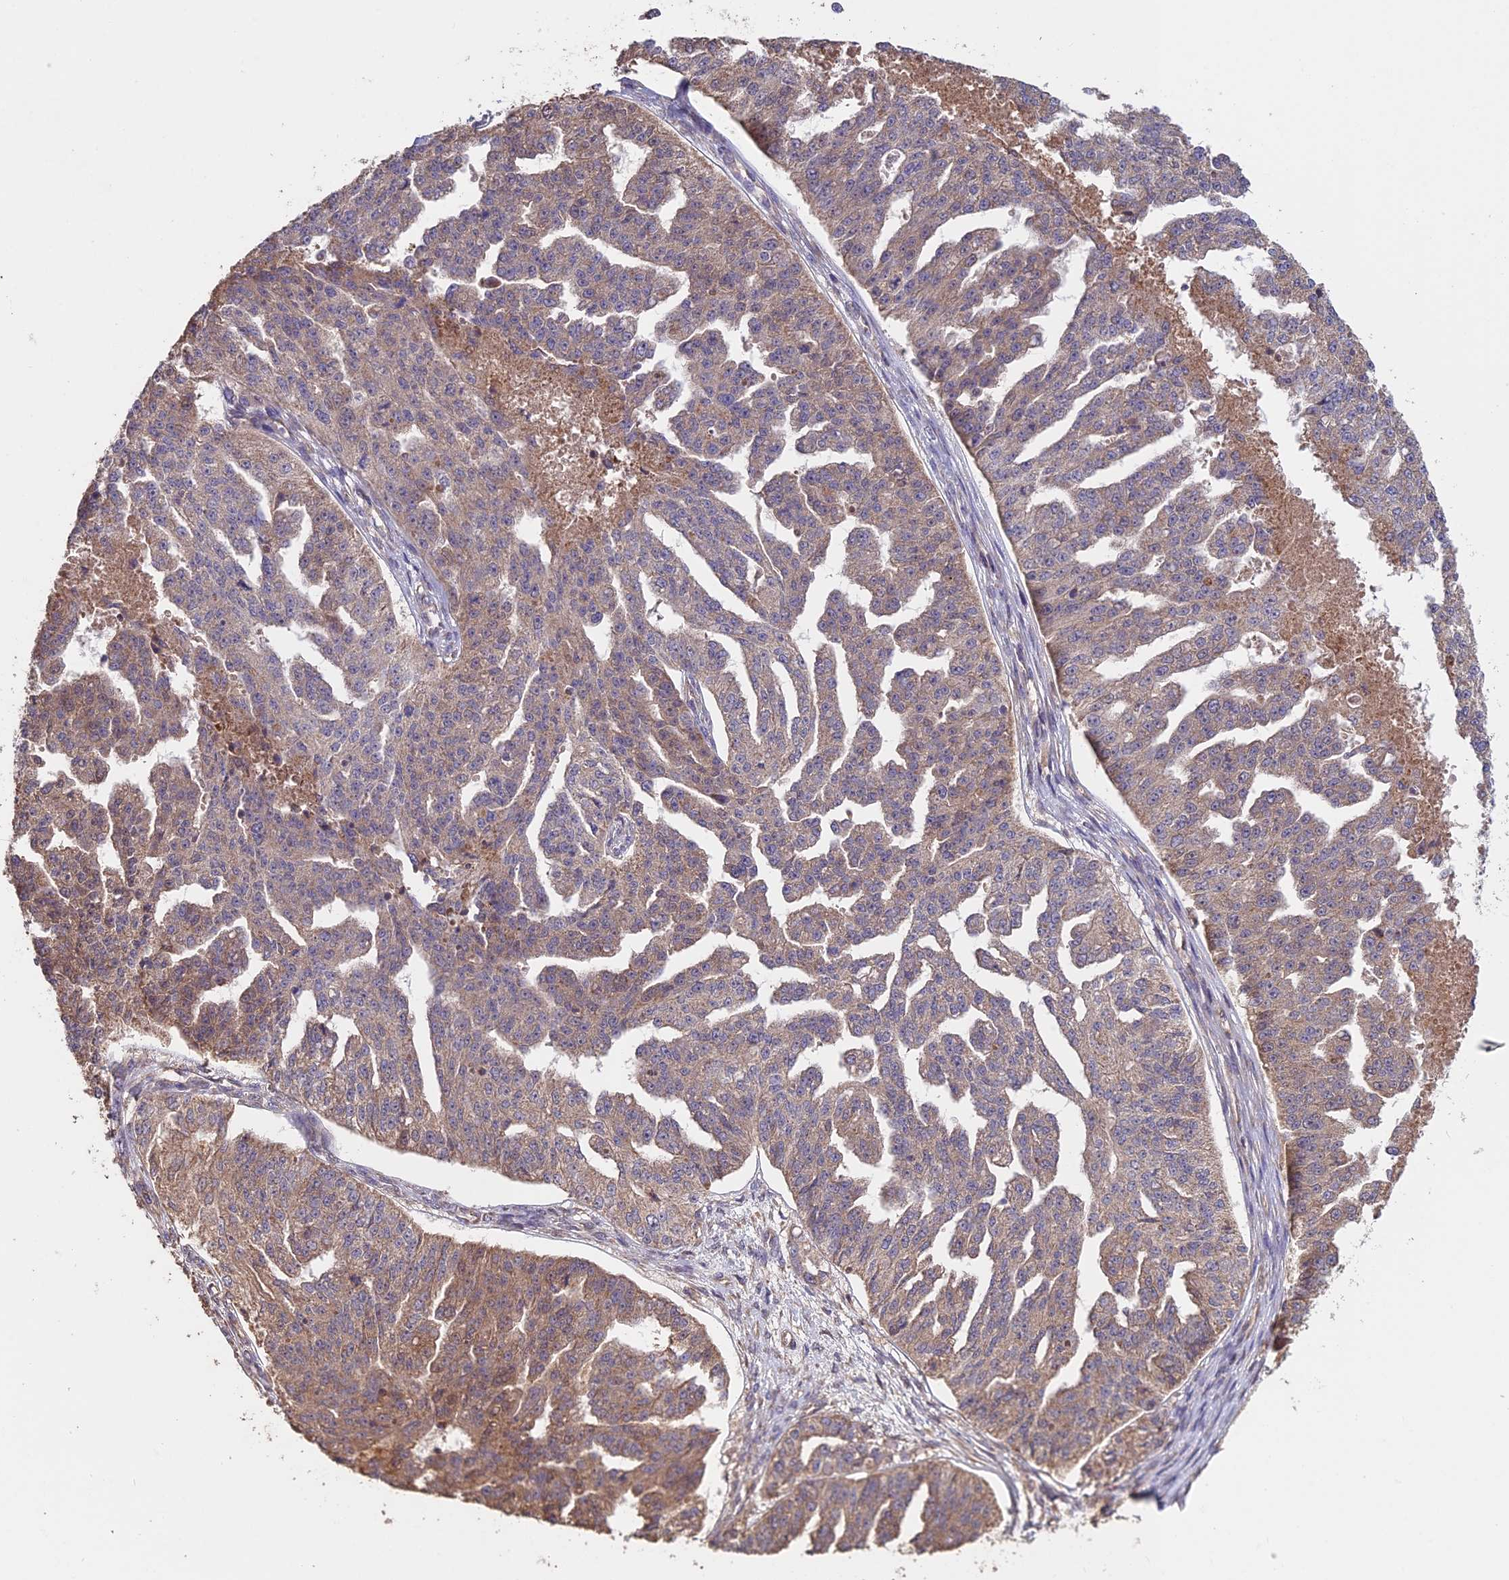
{"staining": {"intensity": "weak", "quantity": ">75%", "location": "cytoplasmic/membranous"}, "tissue": "ovarian cancer", "cell_type": "Tumor cells", "image_type": "cancer", "snomed": [{"axis": "morphology", "description": "Cystadenocarcinoma, serous, NOS"}, {"axis": "topography", "description": "Ovary"}], "caption": "A photomicrograph showing weak cytoplasmic/membranous expression in approximately >75% of tumor cells in ovarian cancer (serous cystadenocarcinoma), as visualized by brown immunohistochemical staining.", "gene": "SHISA5", "patient": {"sex": "female", "age": 58}}